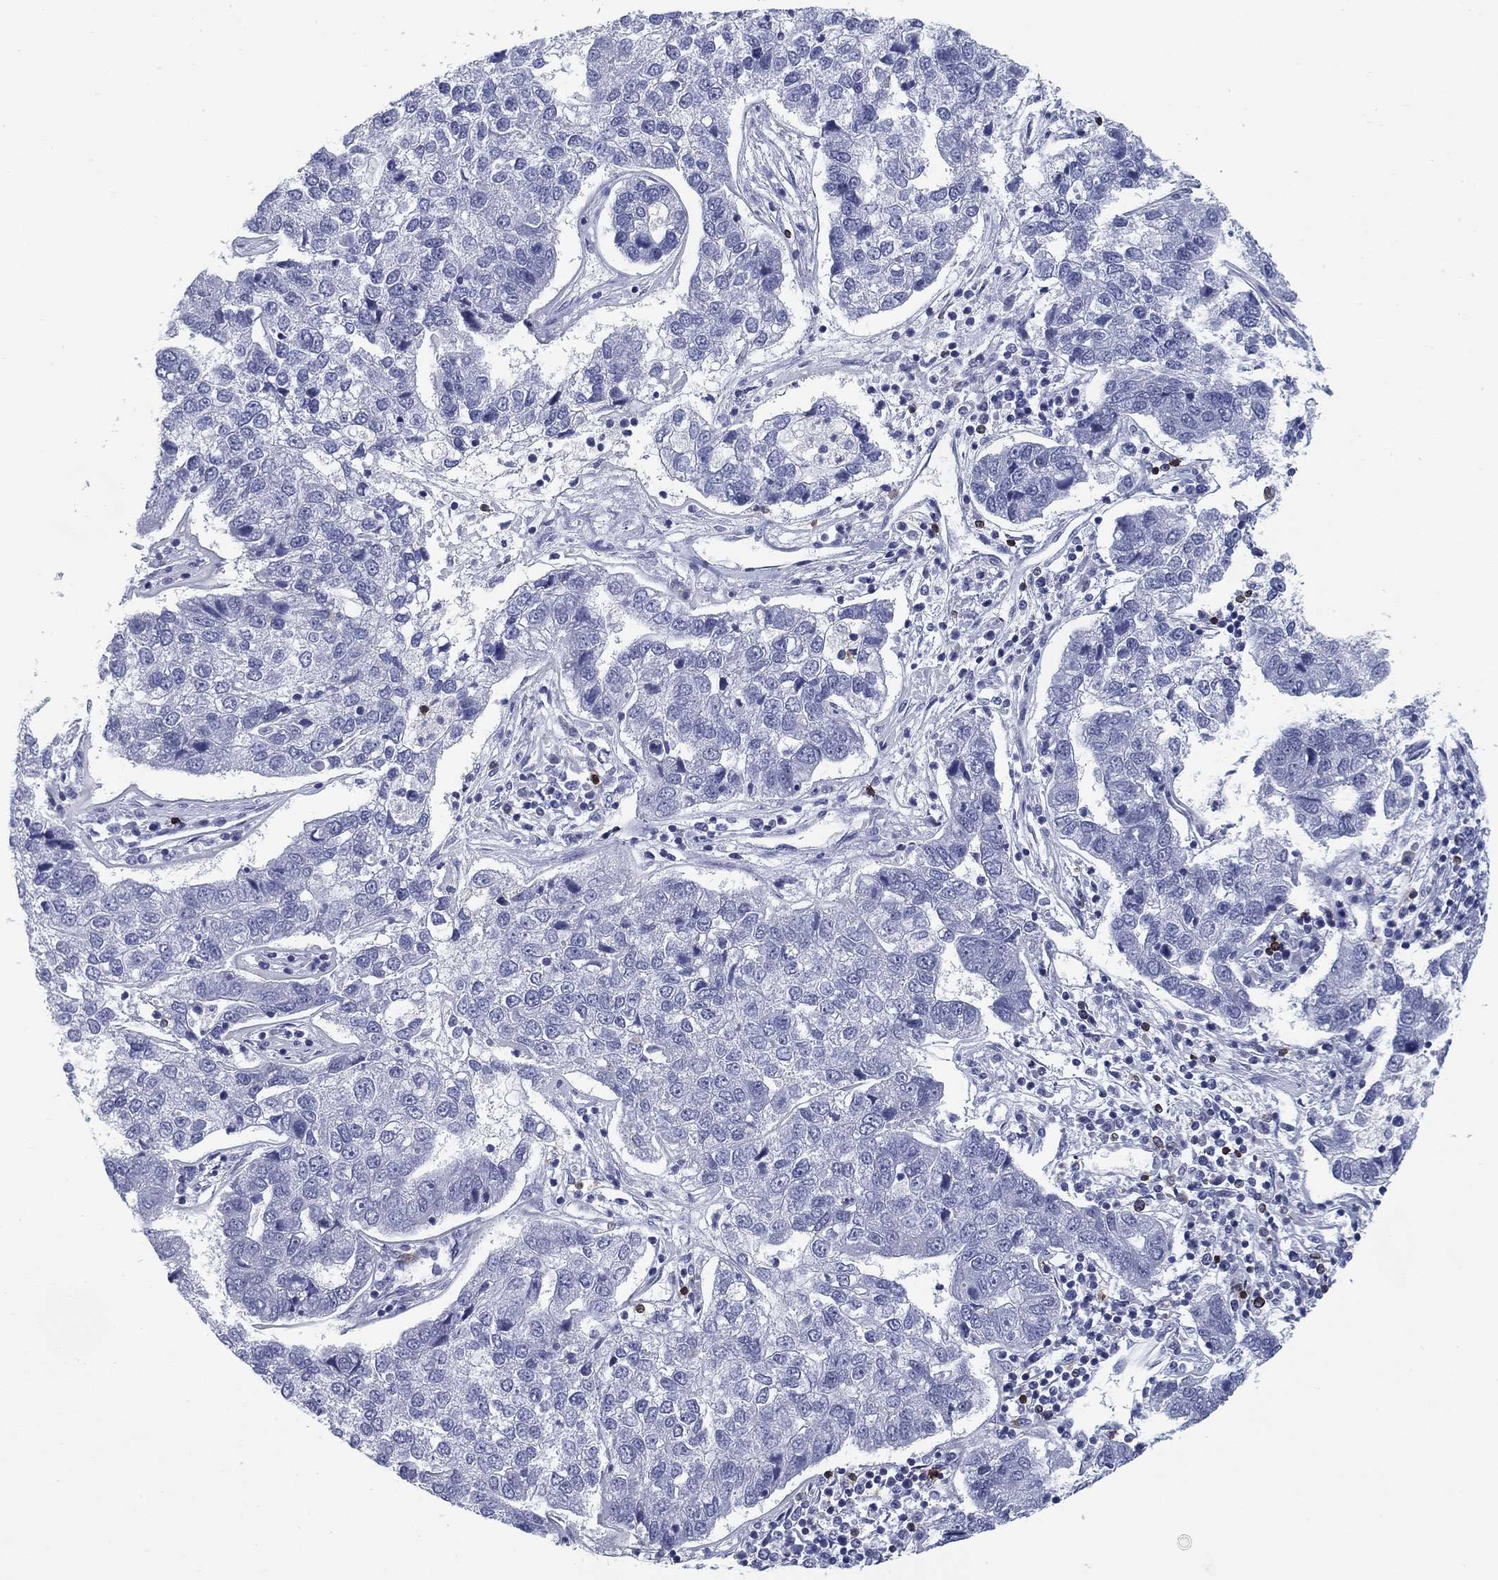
{"staining": {"intensity": "negative", "quantity": "none", "location": "none"}, "tissue": "pancreatic cancer", "cell_type": "Tumor cells", "image_type": "cancer", "snomed": [{"axis": "morphology", "description": "Adenocarcinoma, NOS"}, {"axis": "topography", "description": "Pancreas"}], "caption": "An IHC histopathology image of pancreatic cancer is shown. There is no staining in tumor cells of pancreatic cancer.", "gene": "CD79B", "patient": {"sex": "female", "age": 61}}